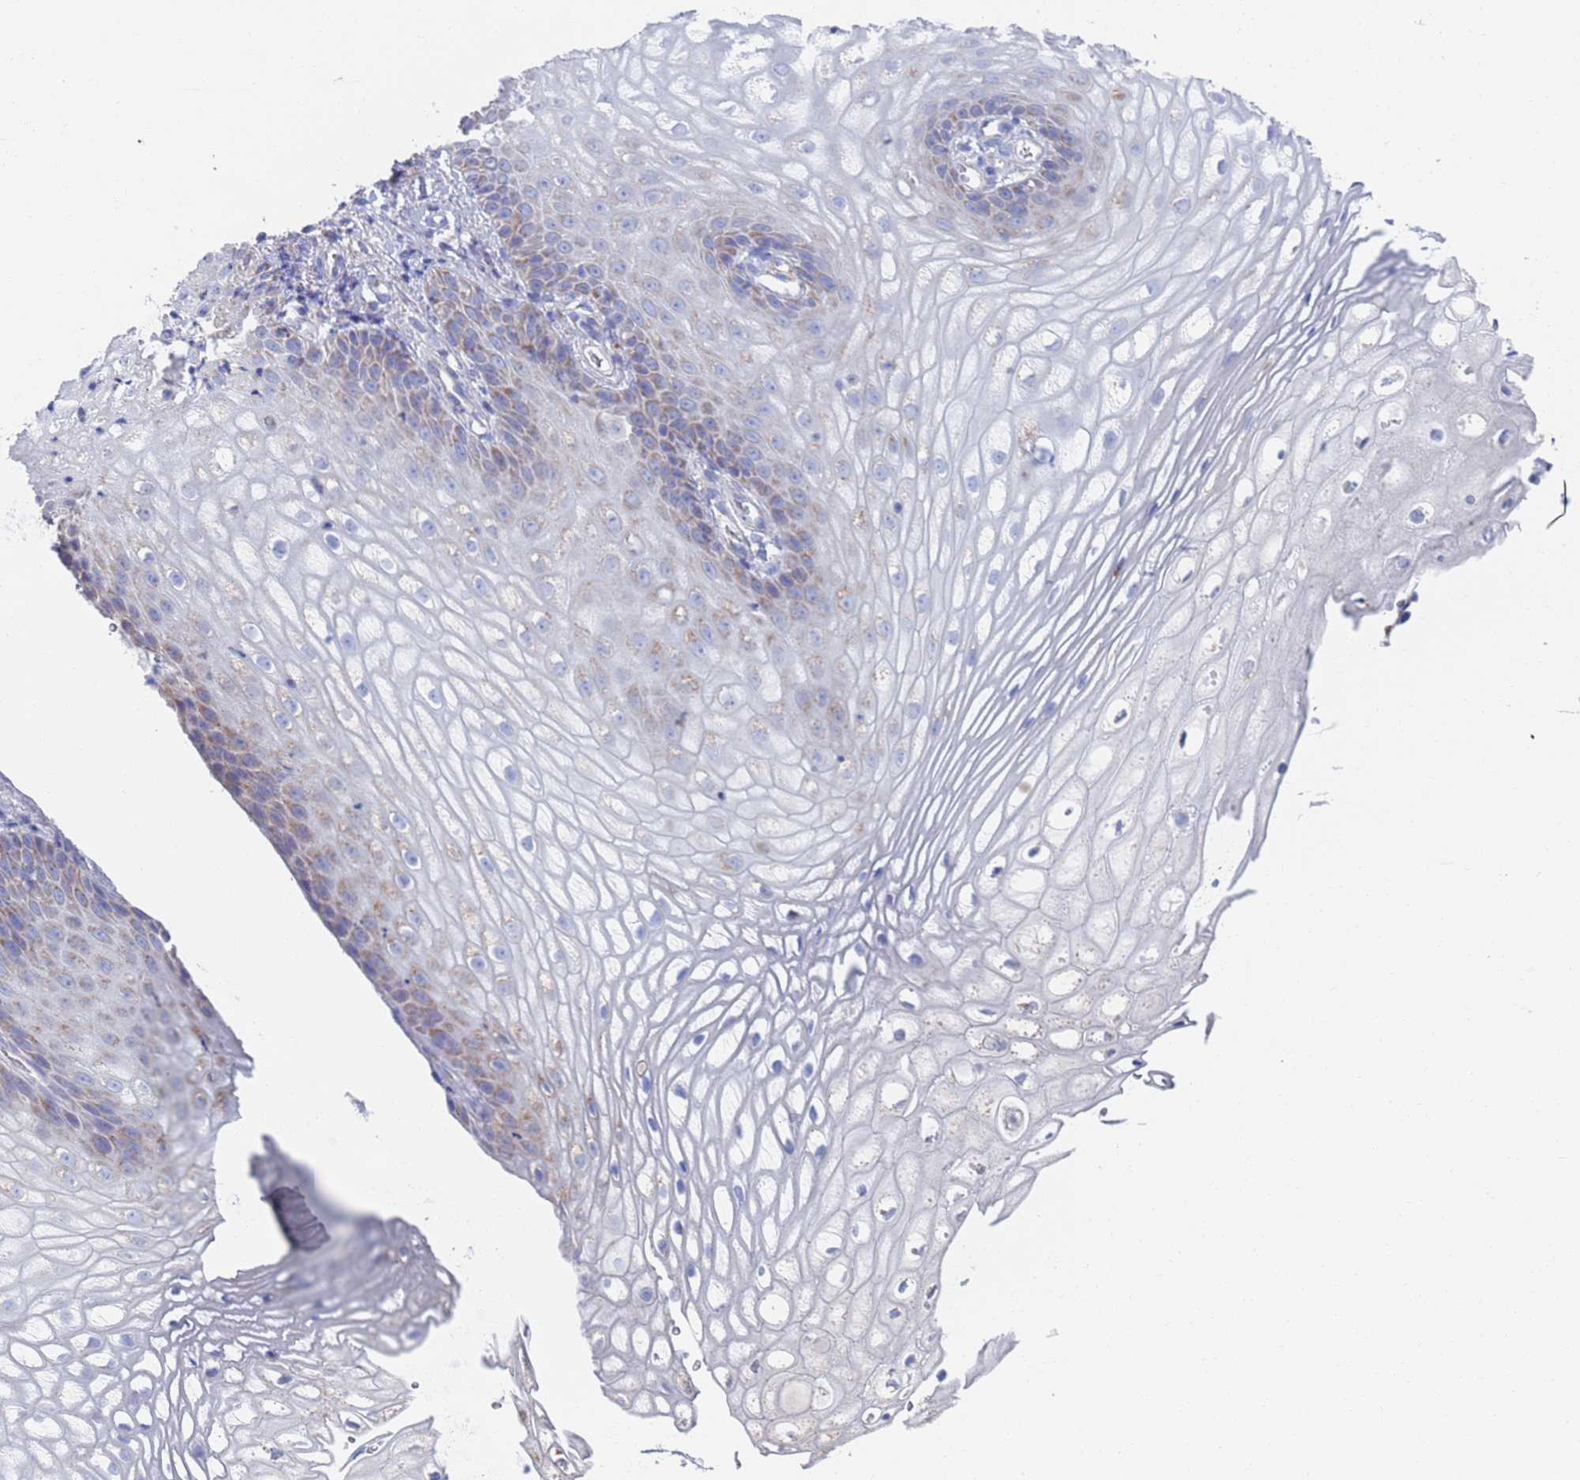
{"staining": {"intensity": "weak", "quantity": "<25%", "location": "cytoplasmic/membranous"}, "tissue": "vagina", "cell_type": "Squamous epithelial cells", "image_type": "normal", "snomed": [{"axis": "morphology", "description": "Normal tissue, NOS"}, {"axis": "topography", "description": "Vagina"}], "caption": "Immunohistochemistry (IHC) micrograph of benign vagina stained for a protein (brown), which exhibits no positivity in squamous epithelial cells. (Brightfield microscopy of DAB (3,3'-diaminobenzidine) immunohistochemistry (IHC) at high magnification).", "gene": "MRPL22", "patient": {"sex": "female", "age": 60}}